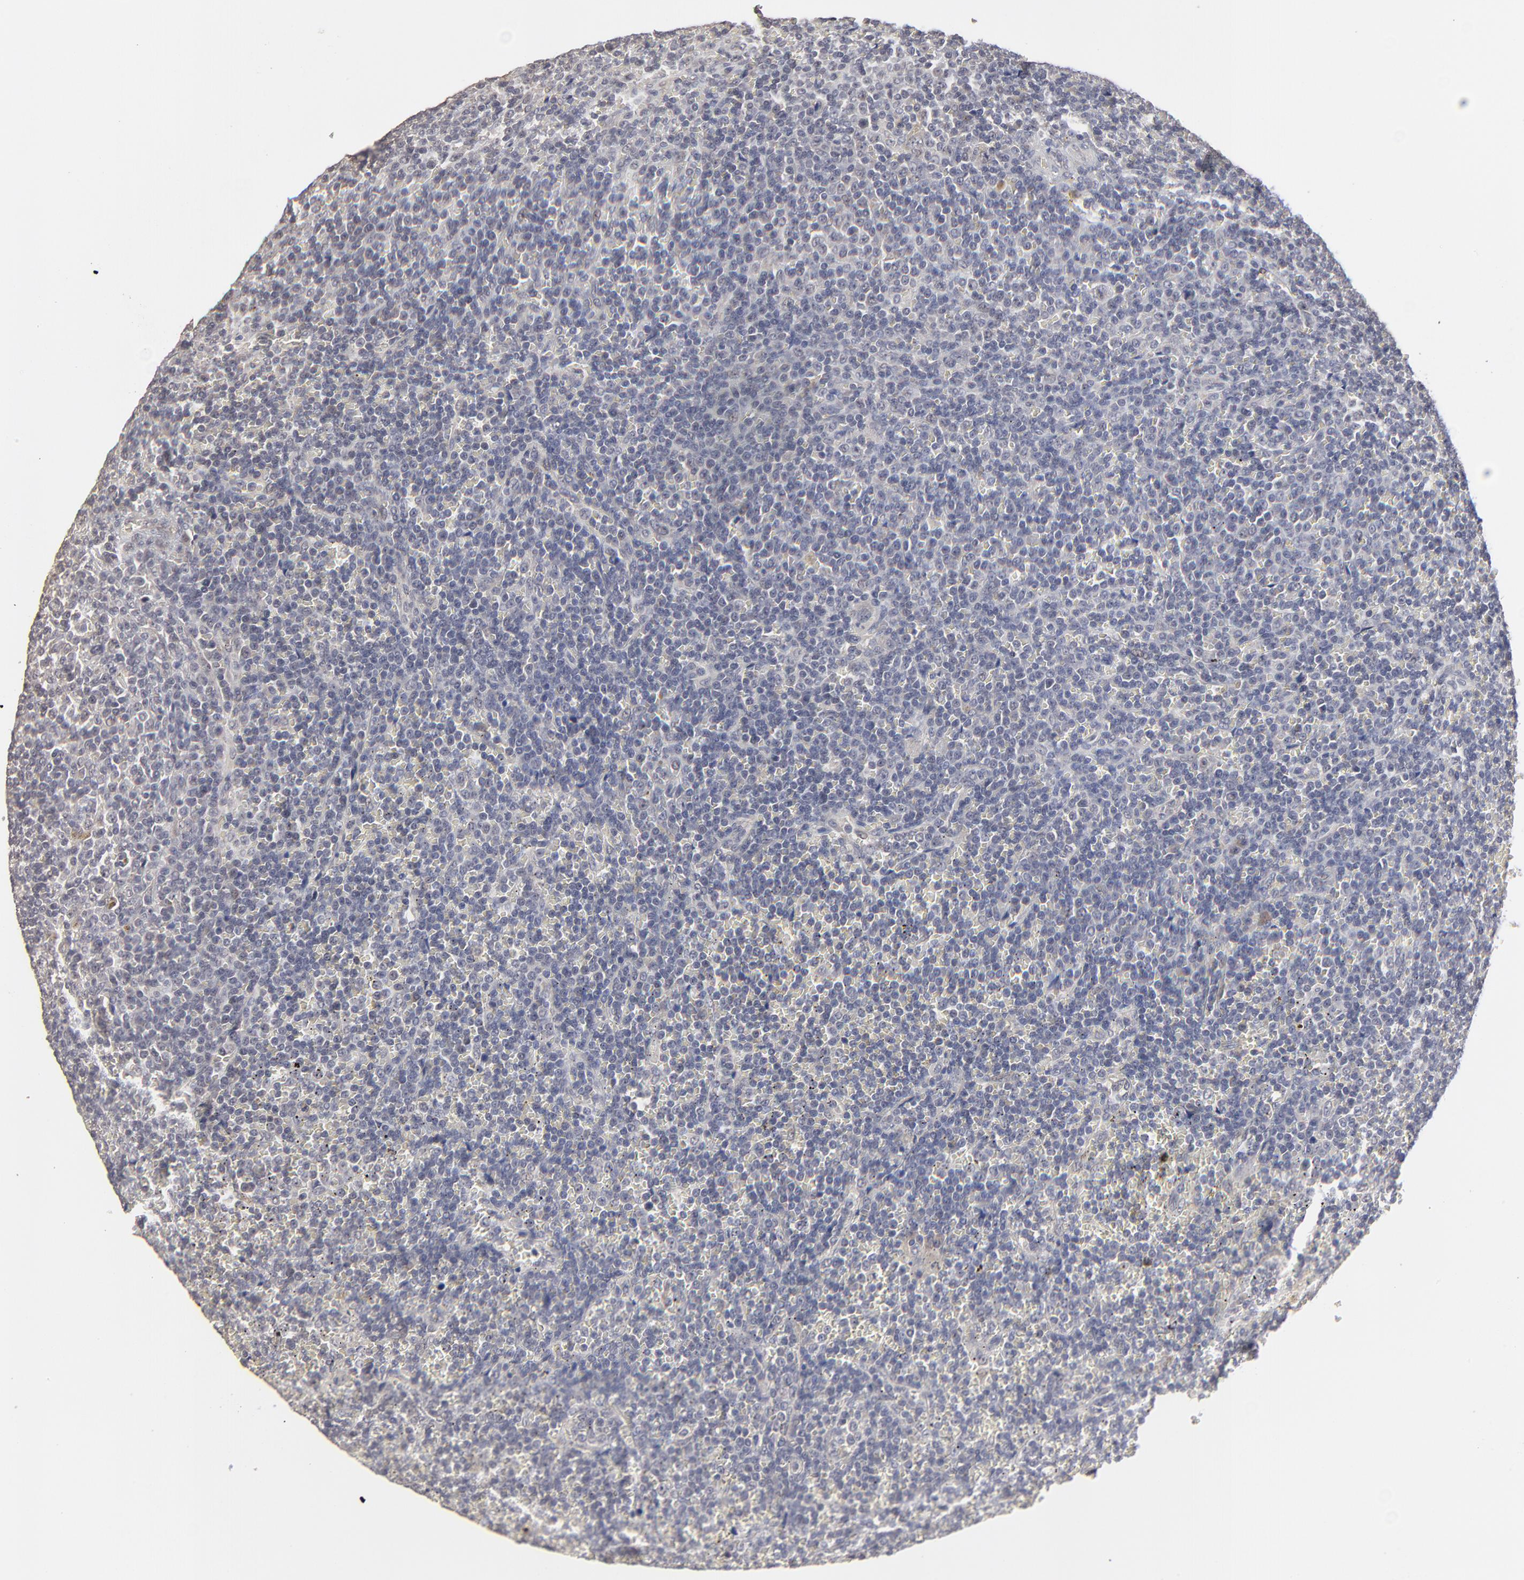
{"staining": {"intensity": "negative", "quantity": "none", "location": "none"}, "tissue": "lymphoma", "cell_type": "Tumor cells", "image_type": "cancer", "snomed": [{"axis": "morphology", "description": "Malignant lymphoma, non-Hodgkin's type, Low grade"}, {"axis": "topography", "description": "Spleen"}], "caption": "High power microscopy image of an IHC micrograph of lymphoma, revealing no significant positivity in tumor cells.", "gene": "FAM199X", "patient": {"sex": "male", "age": 80}}